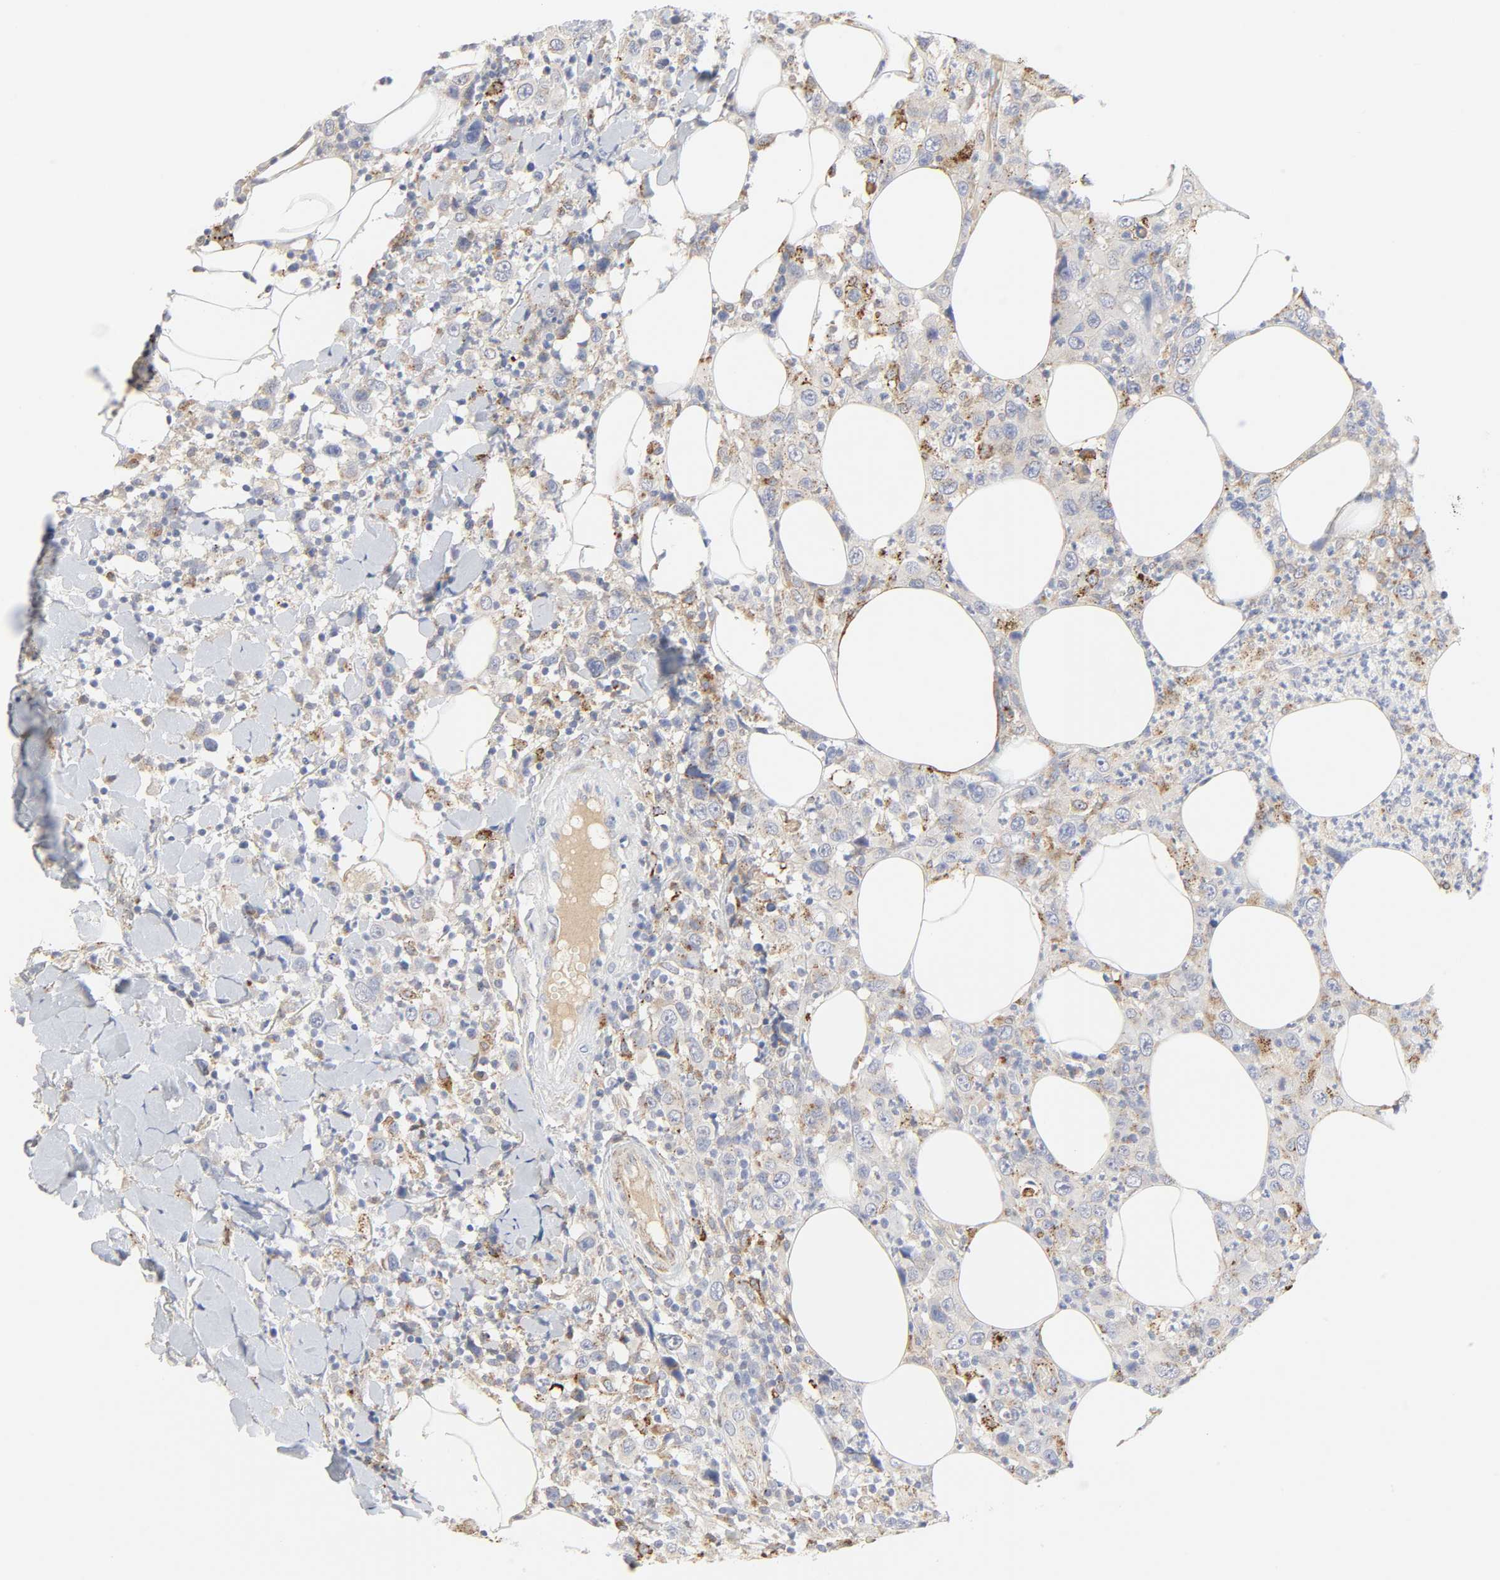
{"staining": {"intensity": "moderate", "quantity": "<25%", "location": "cytoplasmic/membranous"}, "tissue": "thyroid cancer", "cell_type": "Tumor cells", "image_type": "cancer", "snomed": [{"axis": "morphology", "description": "Carcinoma, NOS"}, {"axis": "topography", "description": "Thyroid gland"}], "caption": "High-magnification brightfield microscopy of thyroid cancer stained with DAB (brown) and counterstained with hematoxylin (blue). tumor cells exhibit moderate cytoplasmic/membranous positivity is seen in about<25% of cells. (IHC, brightfield microscopy, high magnification).", "gene": "MAGEB17", "patient": {"sex": "female", "age": 77}}